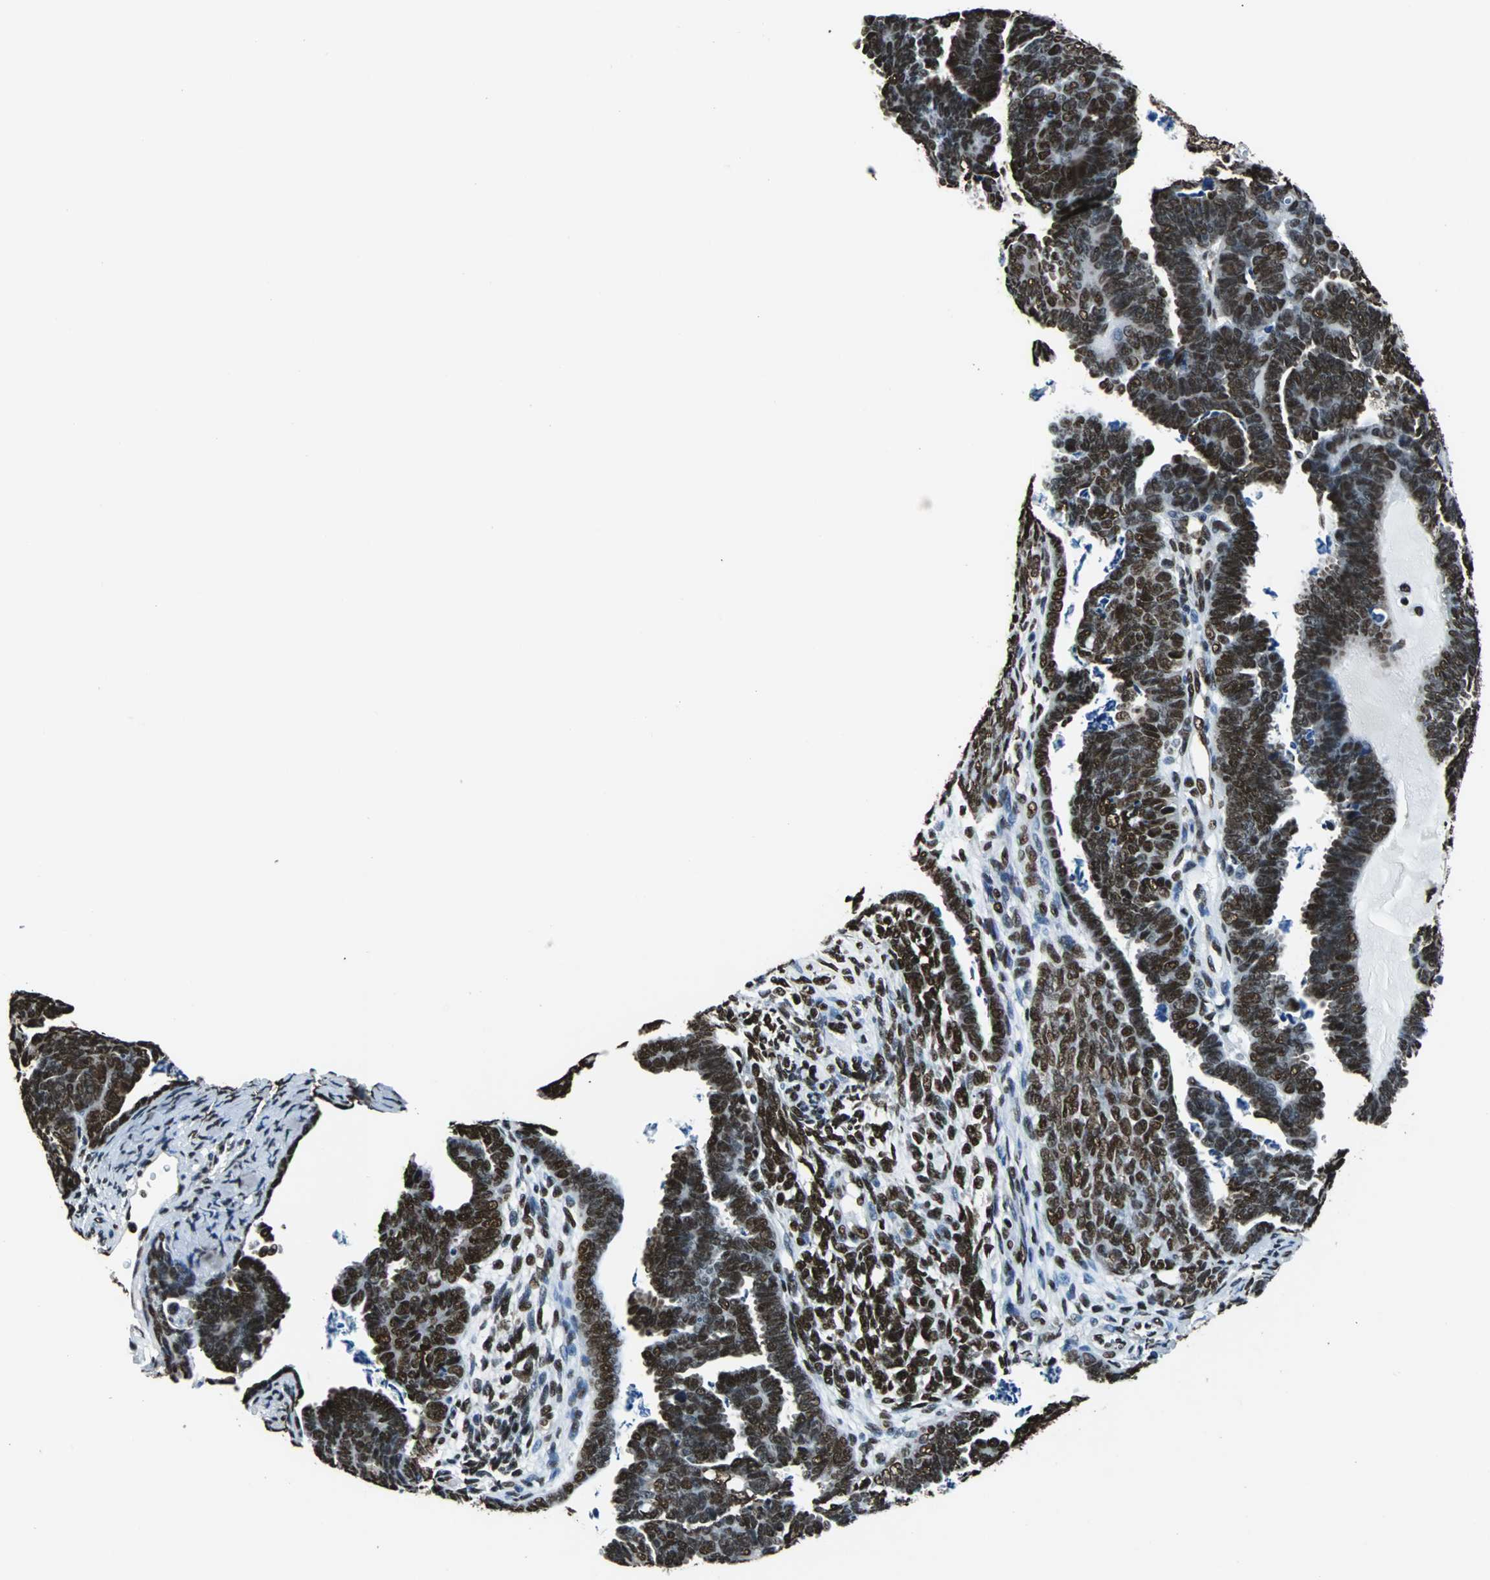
{"staining": {"intensity": "strong", "quantity": ">75%", "location": "nuclear"}, "tissue": "endometrial cancer", "cell_type": "Tumor cells", "image_type": "cancer", "snomed": [{"axis": "morphology", "description": "Neoplasm, malignant, NOS"}, {"axis": "topography", "description": "Endometrium"}], "caption": "Immunohistochemical staining of malignant neoplasm (endometrial) reveals high levels of strong nuclear protein expression in about >75% of tumor cells.", "gene": "FUBP1", "patient": {"sex": "female", "age": 74}}